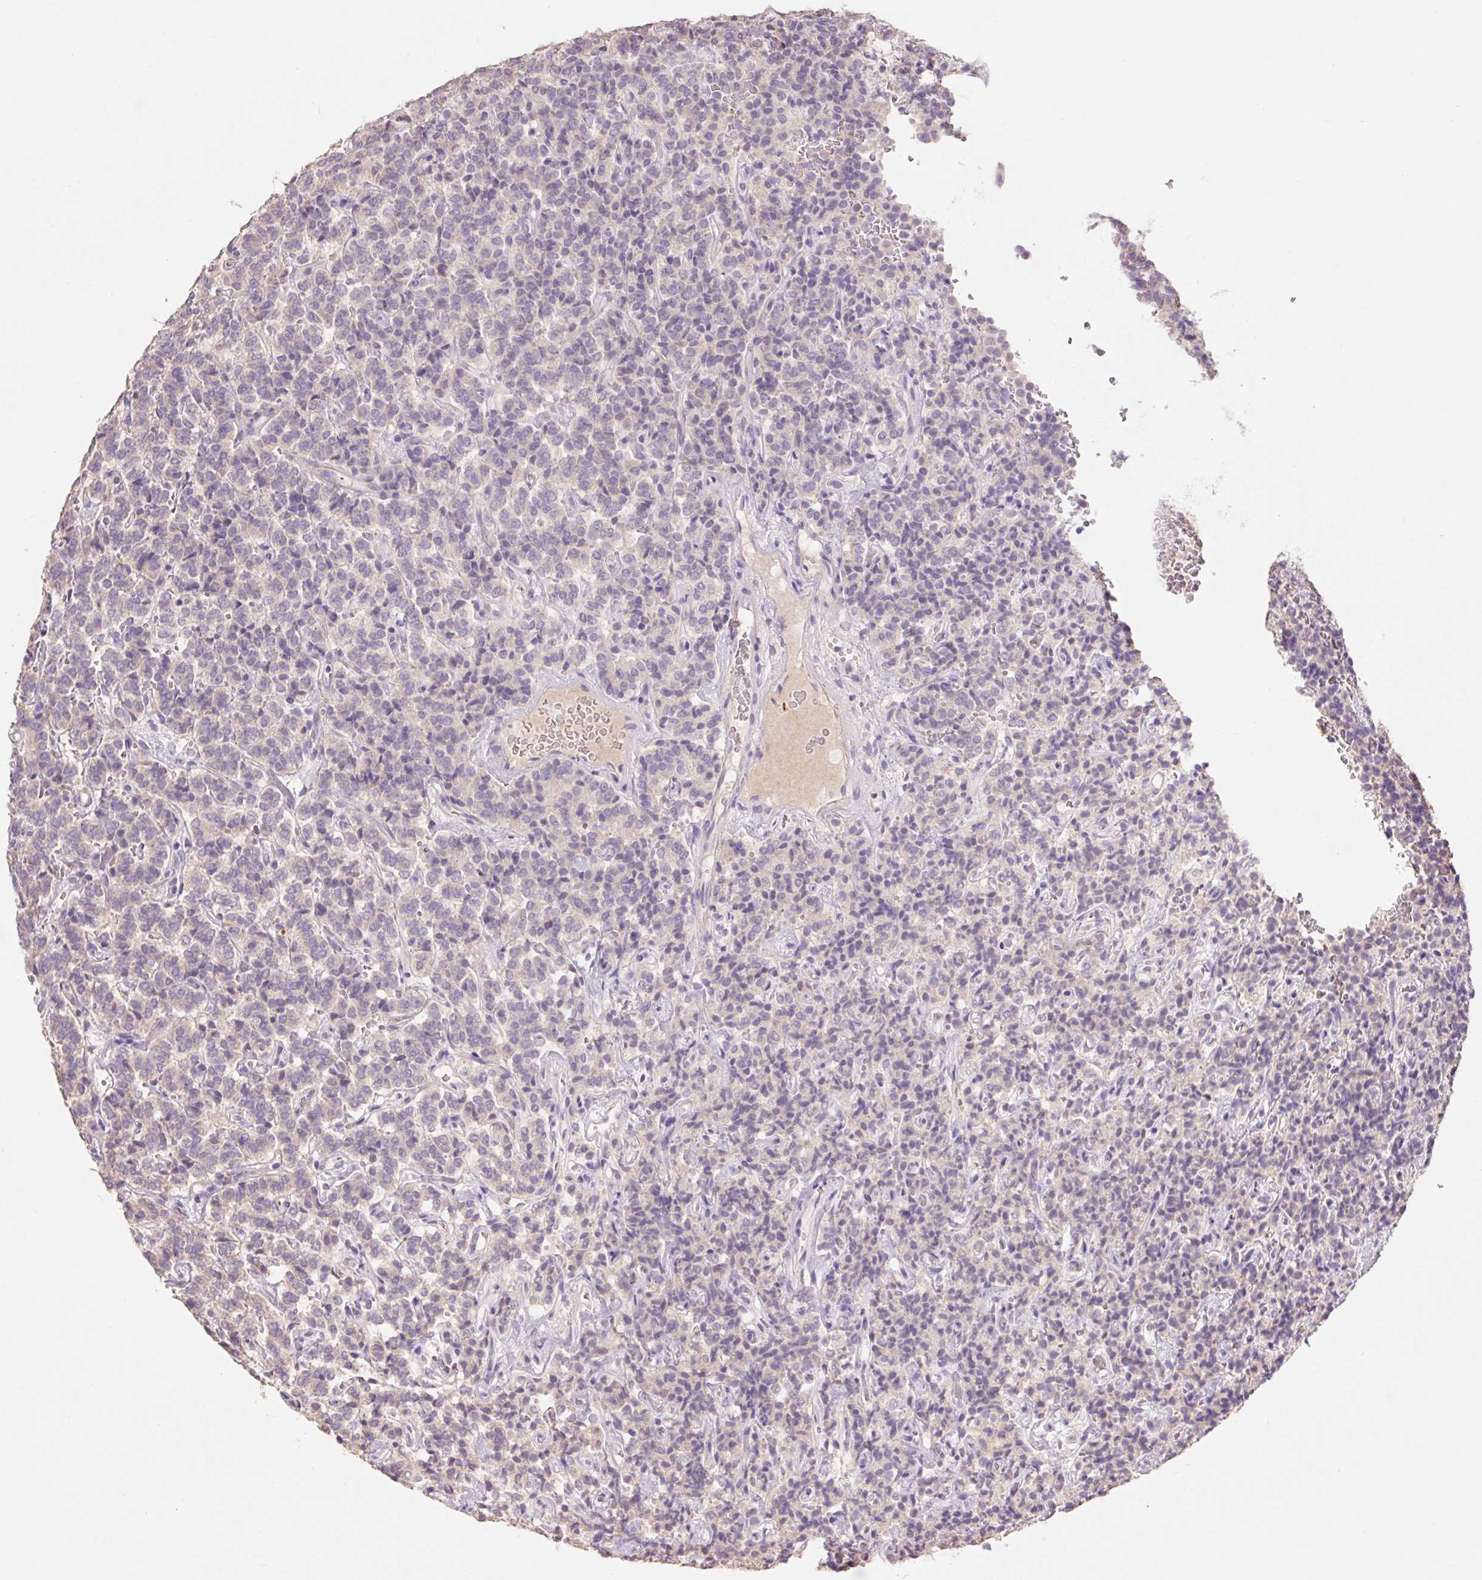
{"staining": {"intensity": "negative", "quantity": "none", "location": "none"}, "tissue": "carcinoid", "cell_type": "Tumor cells", "image_type": "cancer", "snomed": [{"axis": "morphology", "description": "Carcinoid, malignant, NOS"}, {"axis": "topography", "description": "Pancreas"}], "caption": "This micrograph is of malignant carcinoid stained with immunohistochemistry (IHC) to label a protein in brown with the nuclei are counter-stained blue. There is no positivity in tumor cells.", "gene": "GRM2", "patient": {"sex": "male", "age": 36}}